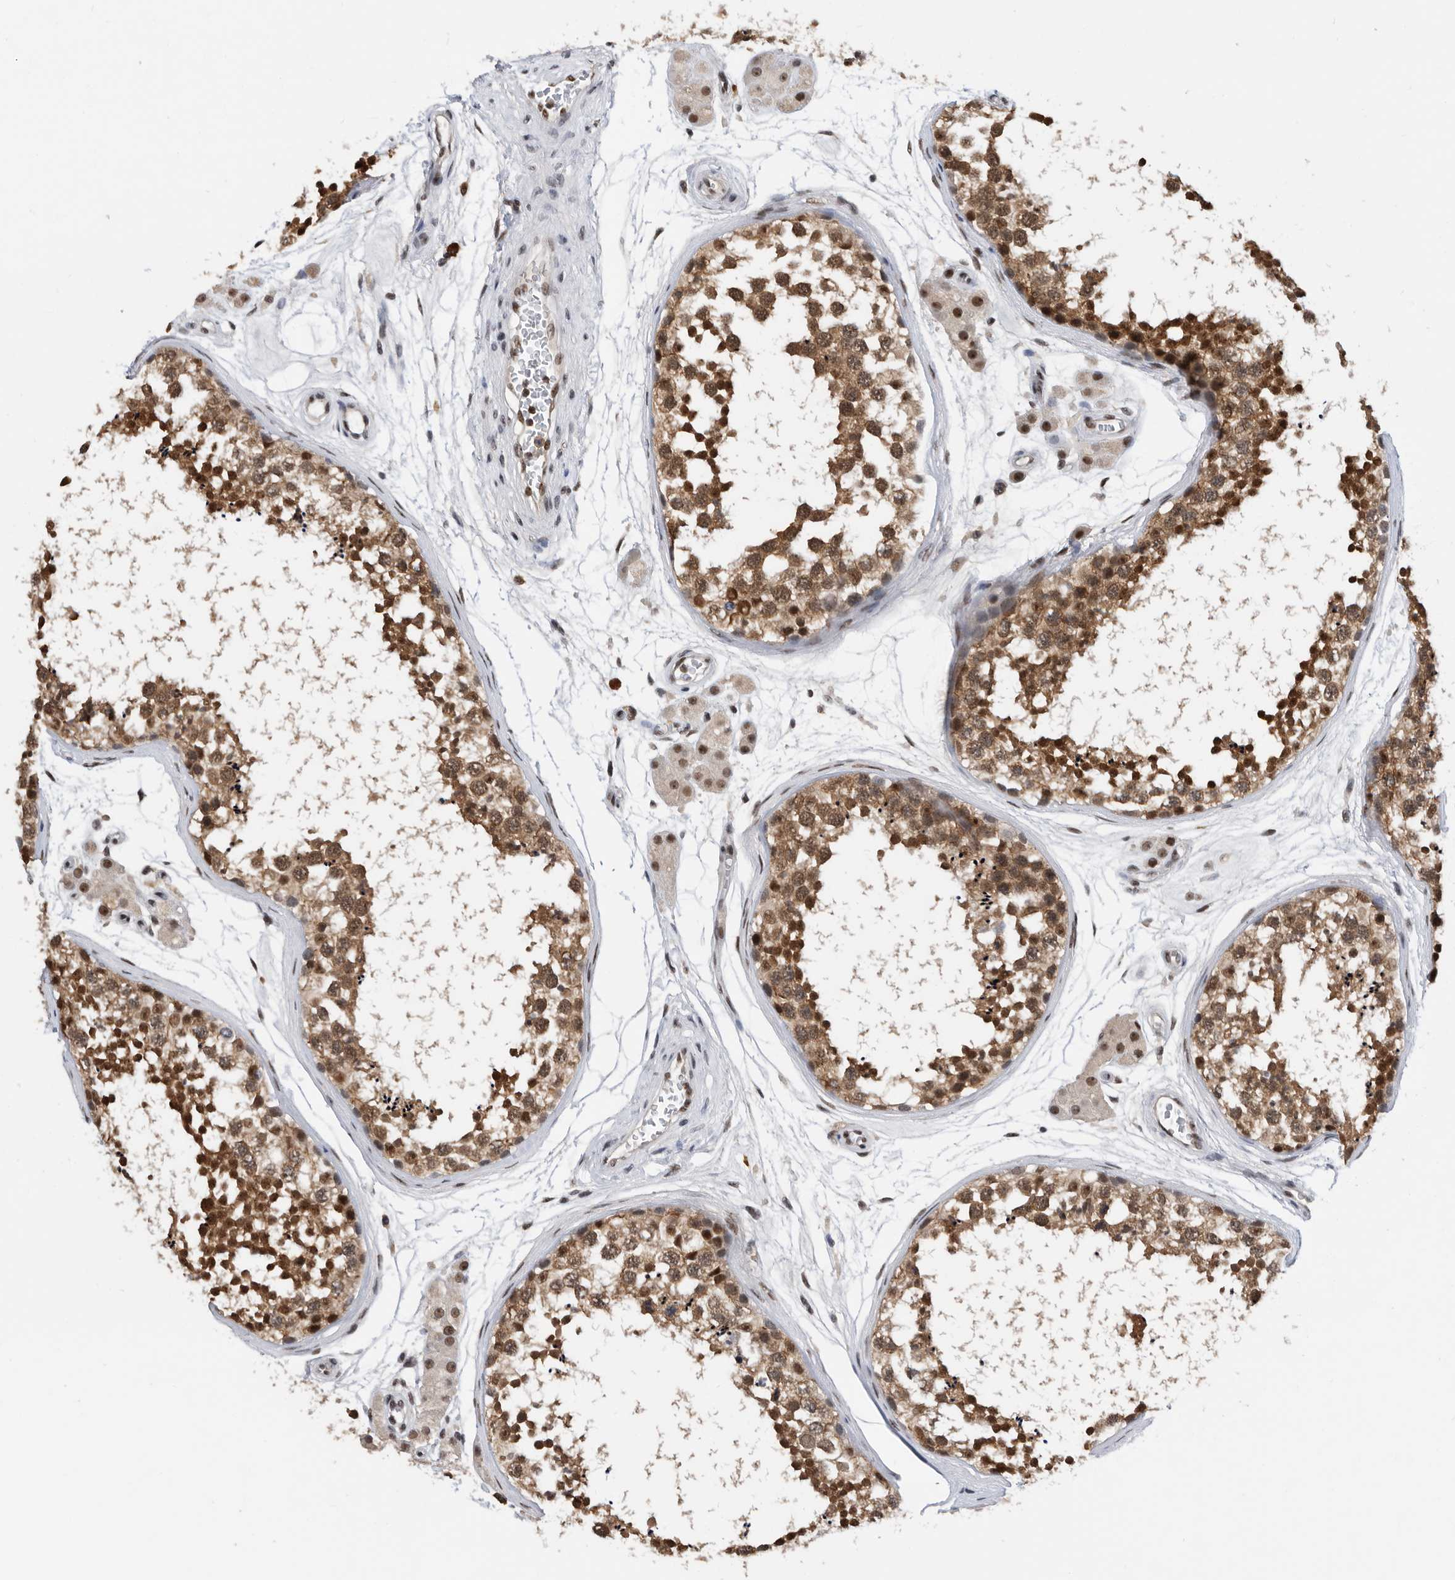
{"staining": {"intensity": "moderate", "quantity": ">75%", "location": "cytoplasmic/membranous,nuclear"}, "tissue": "testis", "cell_type": "Cells in seminiferous ducts", "image_type": "normal", "snomed": [{"axis": "morphology", "description": "Normal tissue, NOS"}, {"axis": "topography", "description": "Testis"}], "caption": "A brown stain labels moderate cytoplasmic/membranous,nuclear positivity of a protein in cells in seminiferous ducts of benign human testis.", "gene": "ZNF260", "patient": {"sex": "male", "age": 56}}